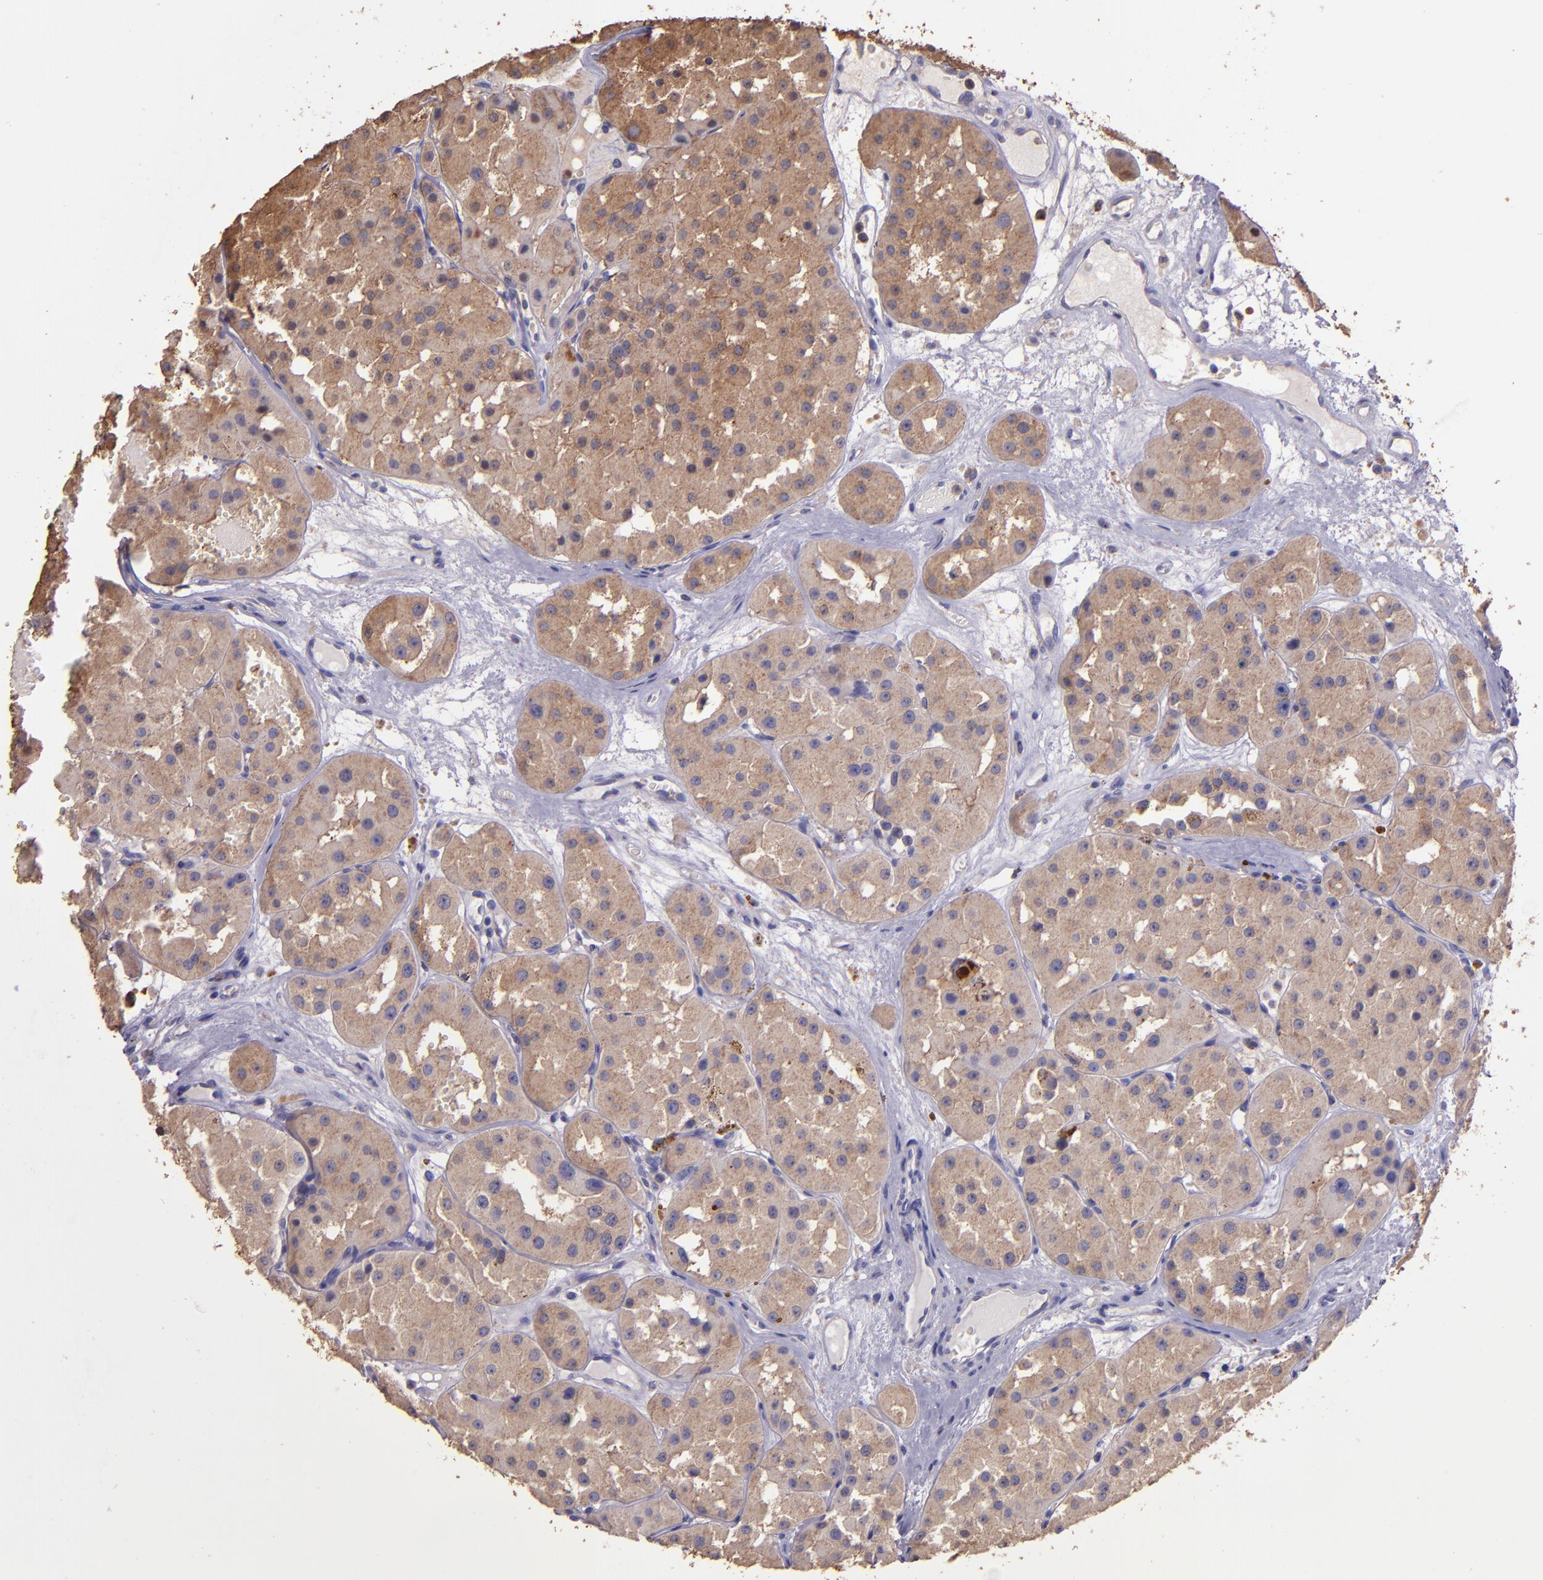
{"staining": {"intensity": "moderate", "quantity": ">75%", "location": "cytoplasmic/membranous"}, "tissue": "renal cancer", "cell_type": "Tumor cells", "image_type": "cancer", "snomed": [{"axis": "morphology", "description": "Adenocarcinoma, uncertain malignant potential"}, {"axis": "topography", "description": "Kidney"}], "caption": "This image displays immunohistochemistry (IHC) staining of human renal cancer, with medium moderate cytoplasmic/membranous positivity in about >75% of tumor cells.", "gene": "WASHC1", "patient": {"sex": "male", "age": 63}}